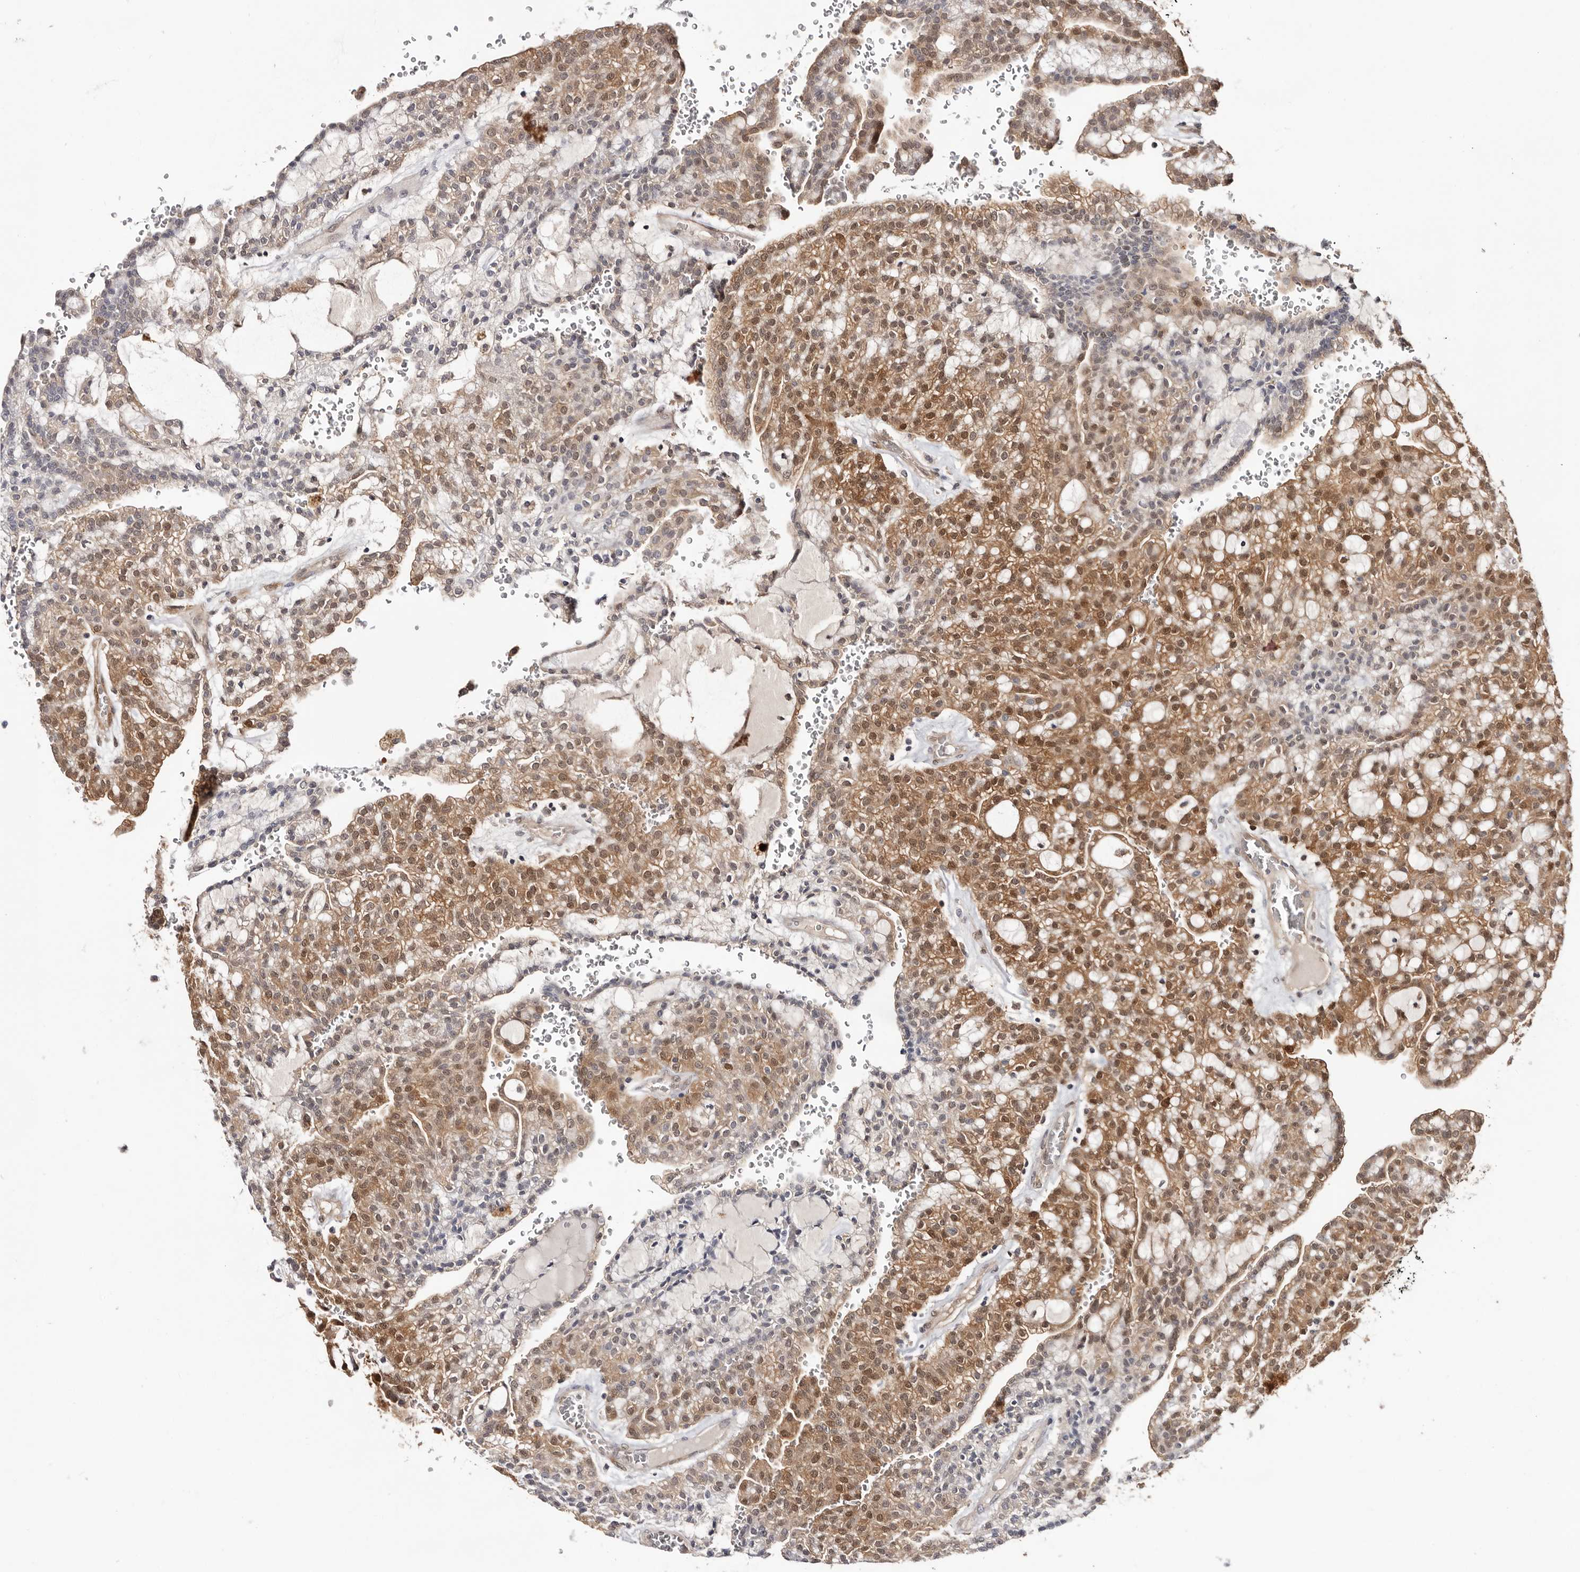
{"staining": {"intensity": "moderate", "quantity": ">75%", "location": "cytoplasmic/membranous,nuclear"}, "tissue": "renal cancer", "cell_type": "Tumor cells", "image_type": "cancer", "snomed": [{"axis": "morphology", "description": "Adenocarcinoma, NOS"}, {"axis": "topography", "description": "Kidney"}], "caption": "Human renal cancer (adenocarcinoma) stained with a brown dye demonstrates moderate cytoplasmic/membranous and nuclear positive staining in about >75% of tumor cells.", "gene": "TP53I3", "patient": {"sex": "male", "age": 63}}